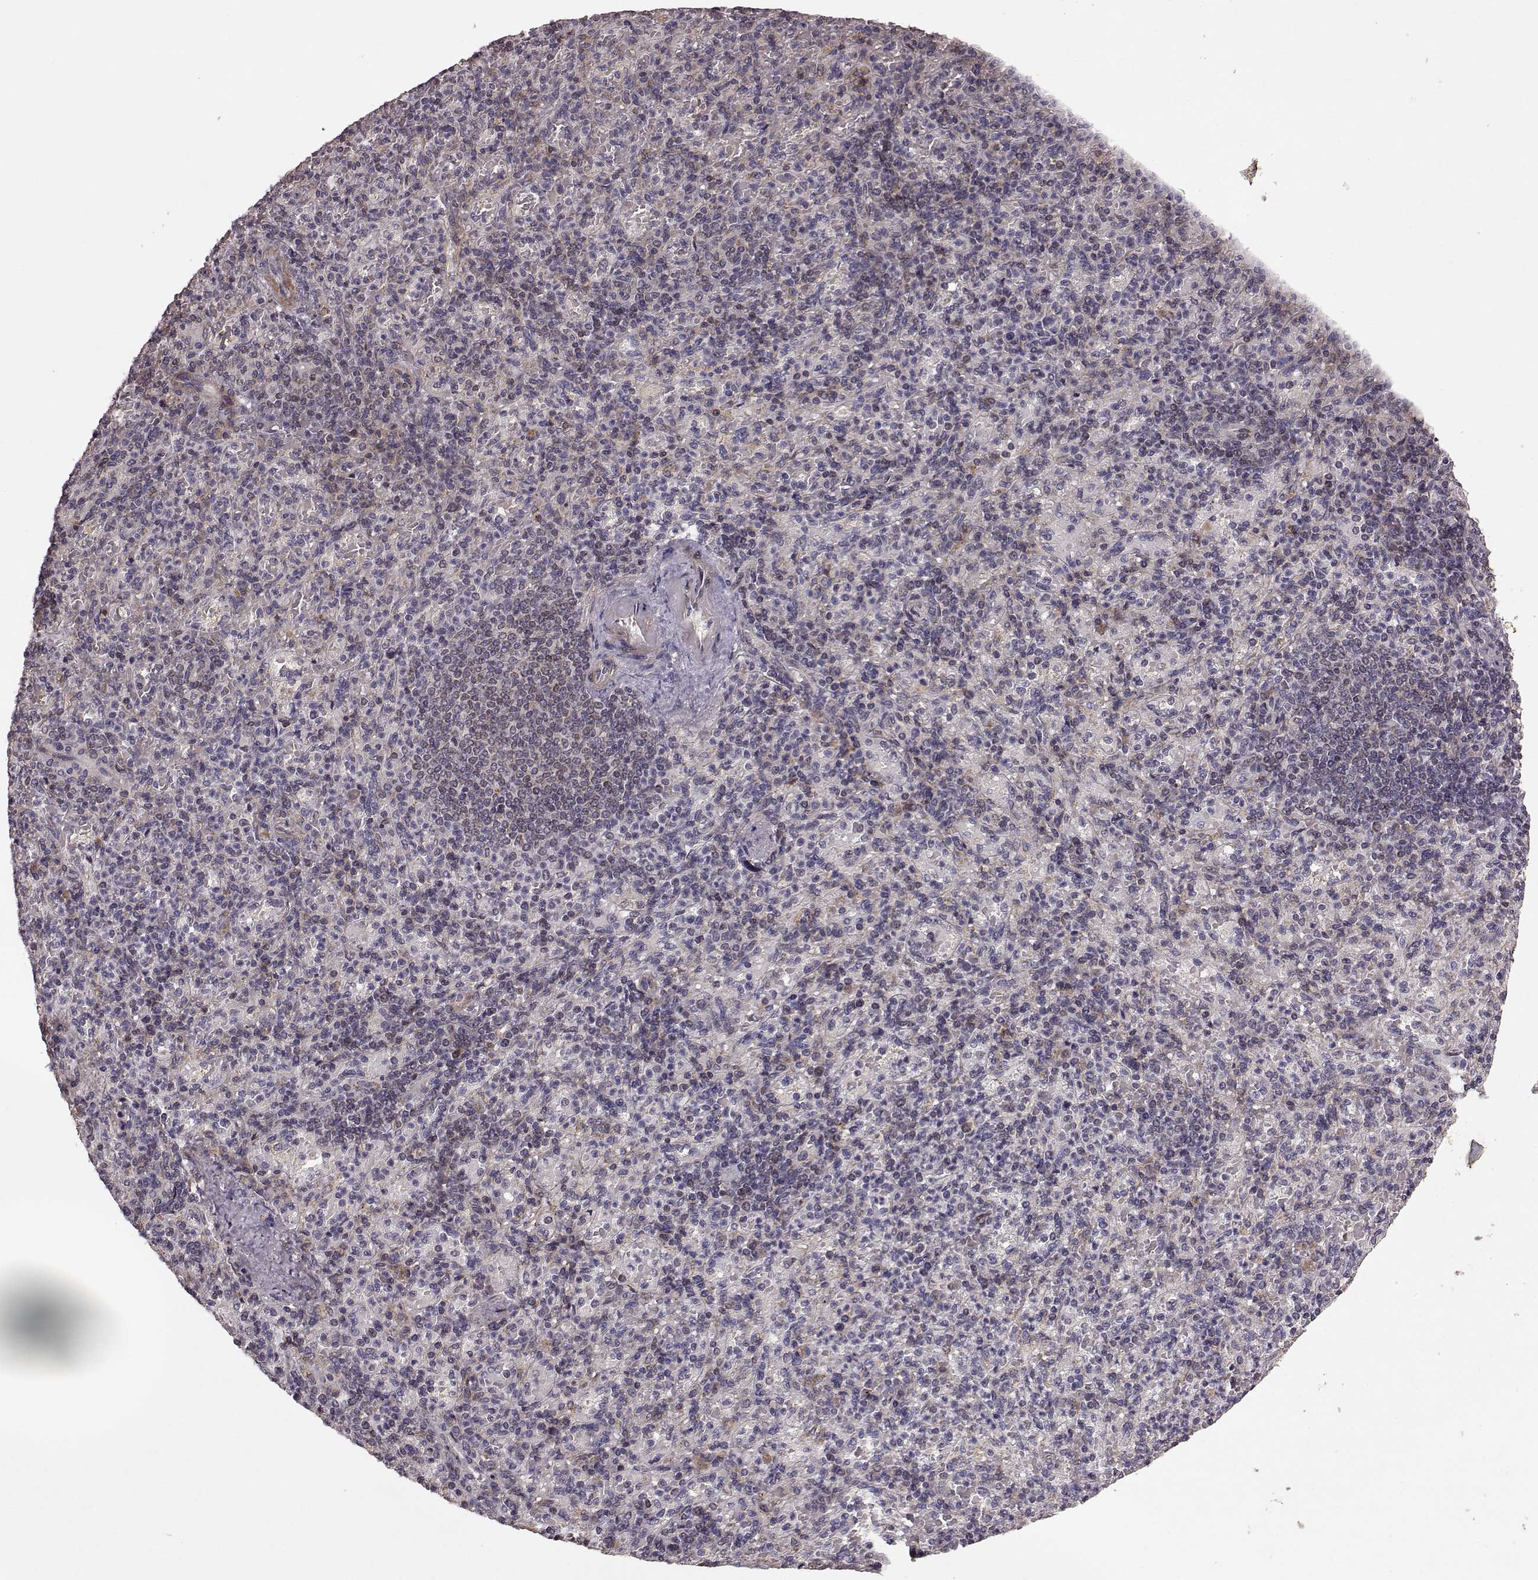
{"staining": {"intensity": "weak", "quantity": "<25%", "location": "nuclear"}, "tissue": "spleen", "cell_type": "Cells in red pulp", "image_type": "normal", "snomed": [{"axis": "morphology", "description": "Normal tissue, NOS"}, {"axis": "topography", "description": "Spleen"}], "caption": "DAB immunohistochemical staining of unremarkable spleen displays no significant staining in cells in red pulp. (Brightfield microscopy of DAB (3,3'-diaminobenzidine) immunohistochemistry (IHC) at high magnification).", "gene": "BACH2", "patient": {"sex": "female", "age": 74}}